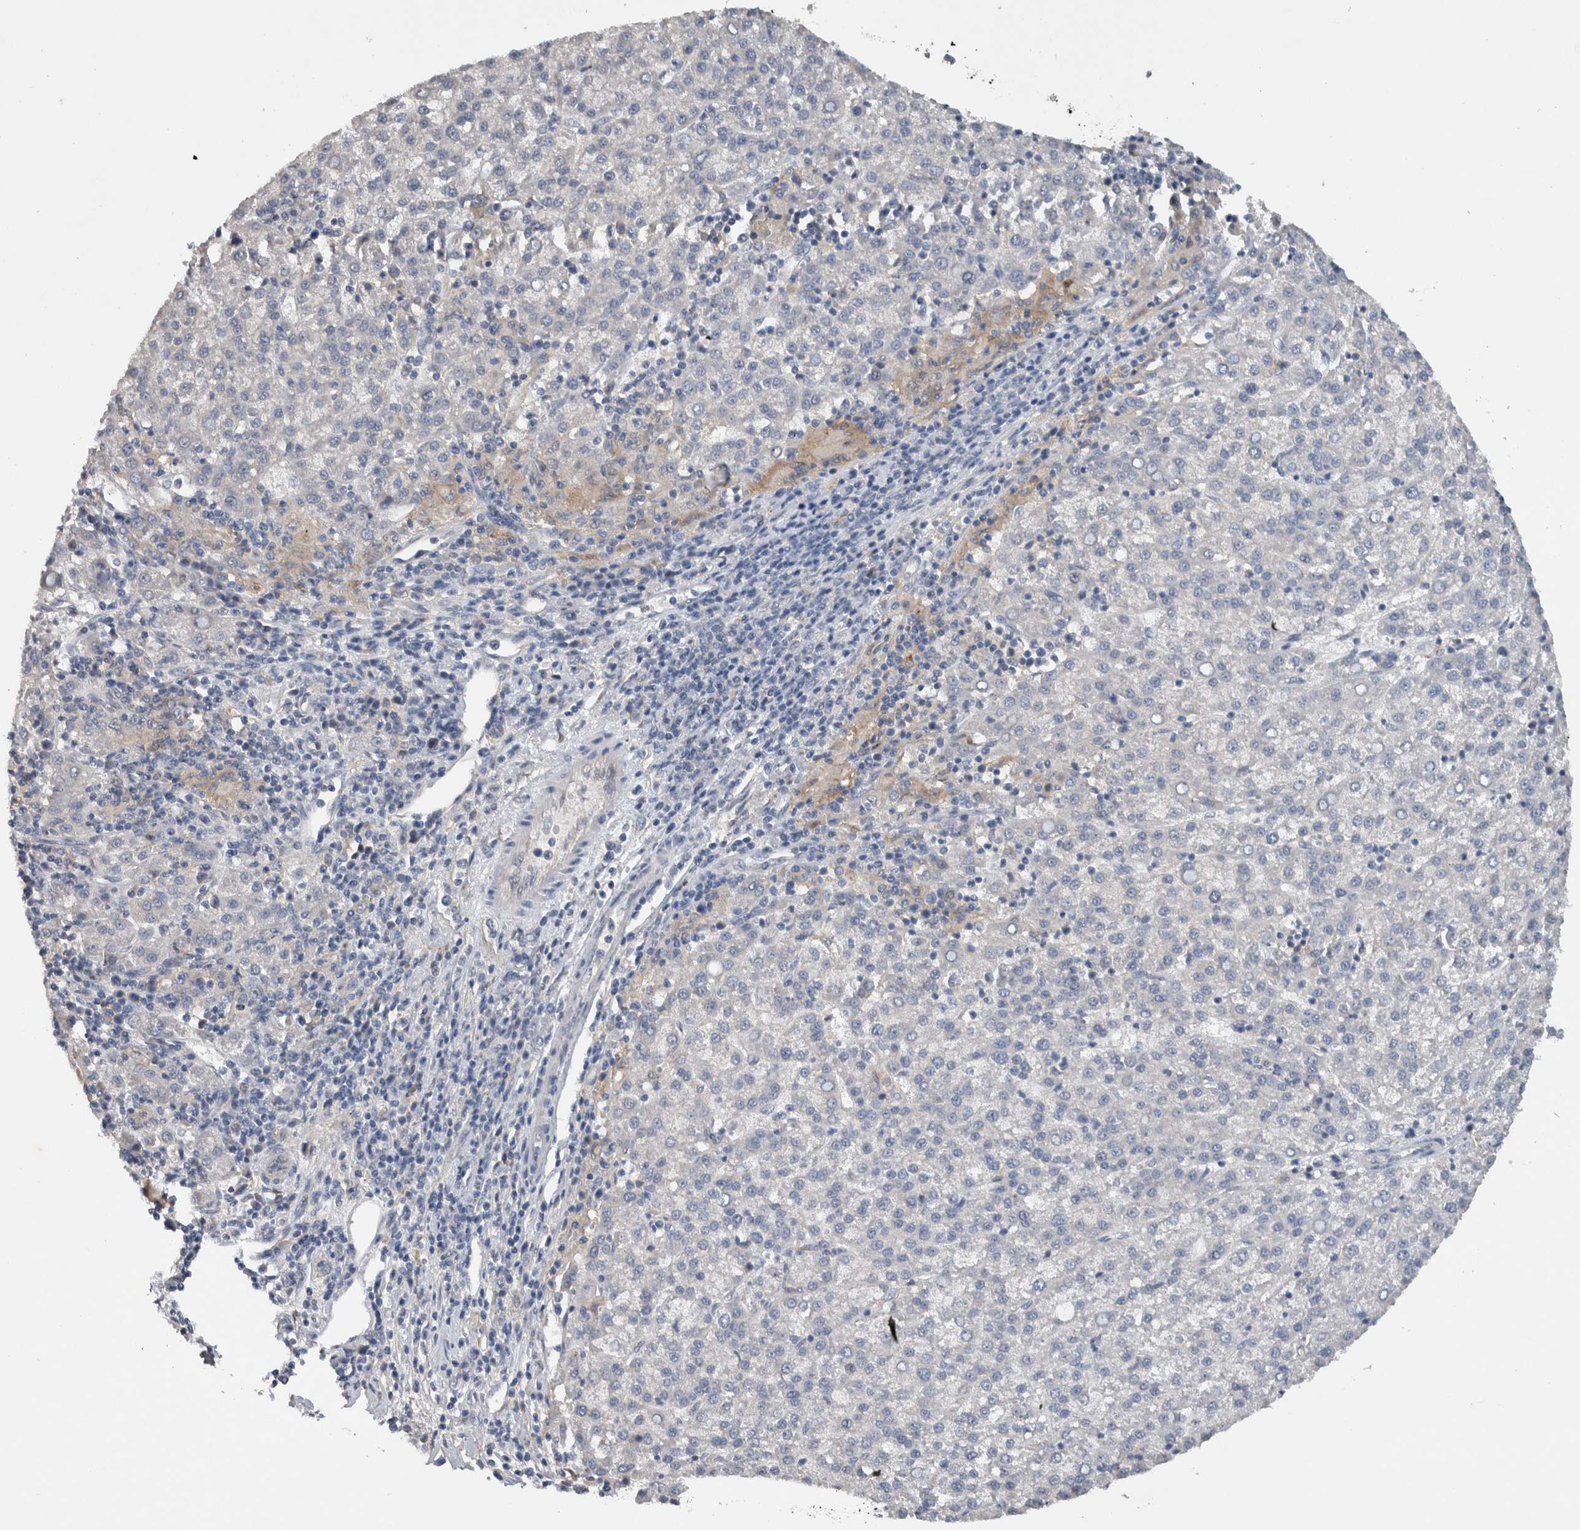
{"staining": {"intensity": "negative", "quantity": "none", "location": "none"}, "tissue": "liver cancer", "cell_type": "Tumor cells", "image_type": "cancer", "snomed": [{"axis": "morphology", "description": "Carcinoma, Hepatocellular, NOS"}, {"axis": "topography", "description": "Liver"}], "caption": "Immunohistochemical staining of liver hepatocellular carcinoma displays no significant expression in tumor cells. Nuclei are stained in blue.", "gene": "HEXD", "patient": {"sex": "female", "age": 58}}